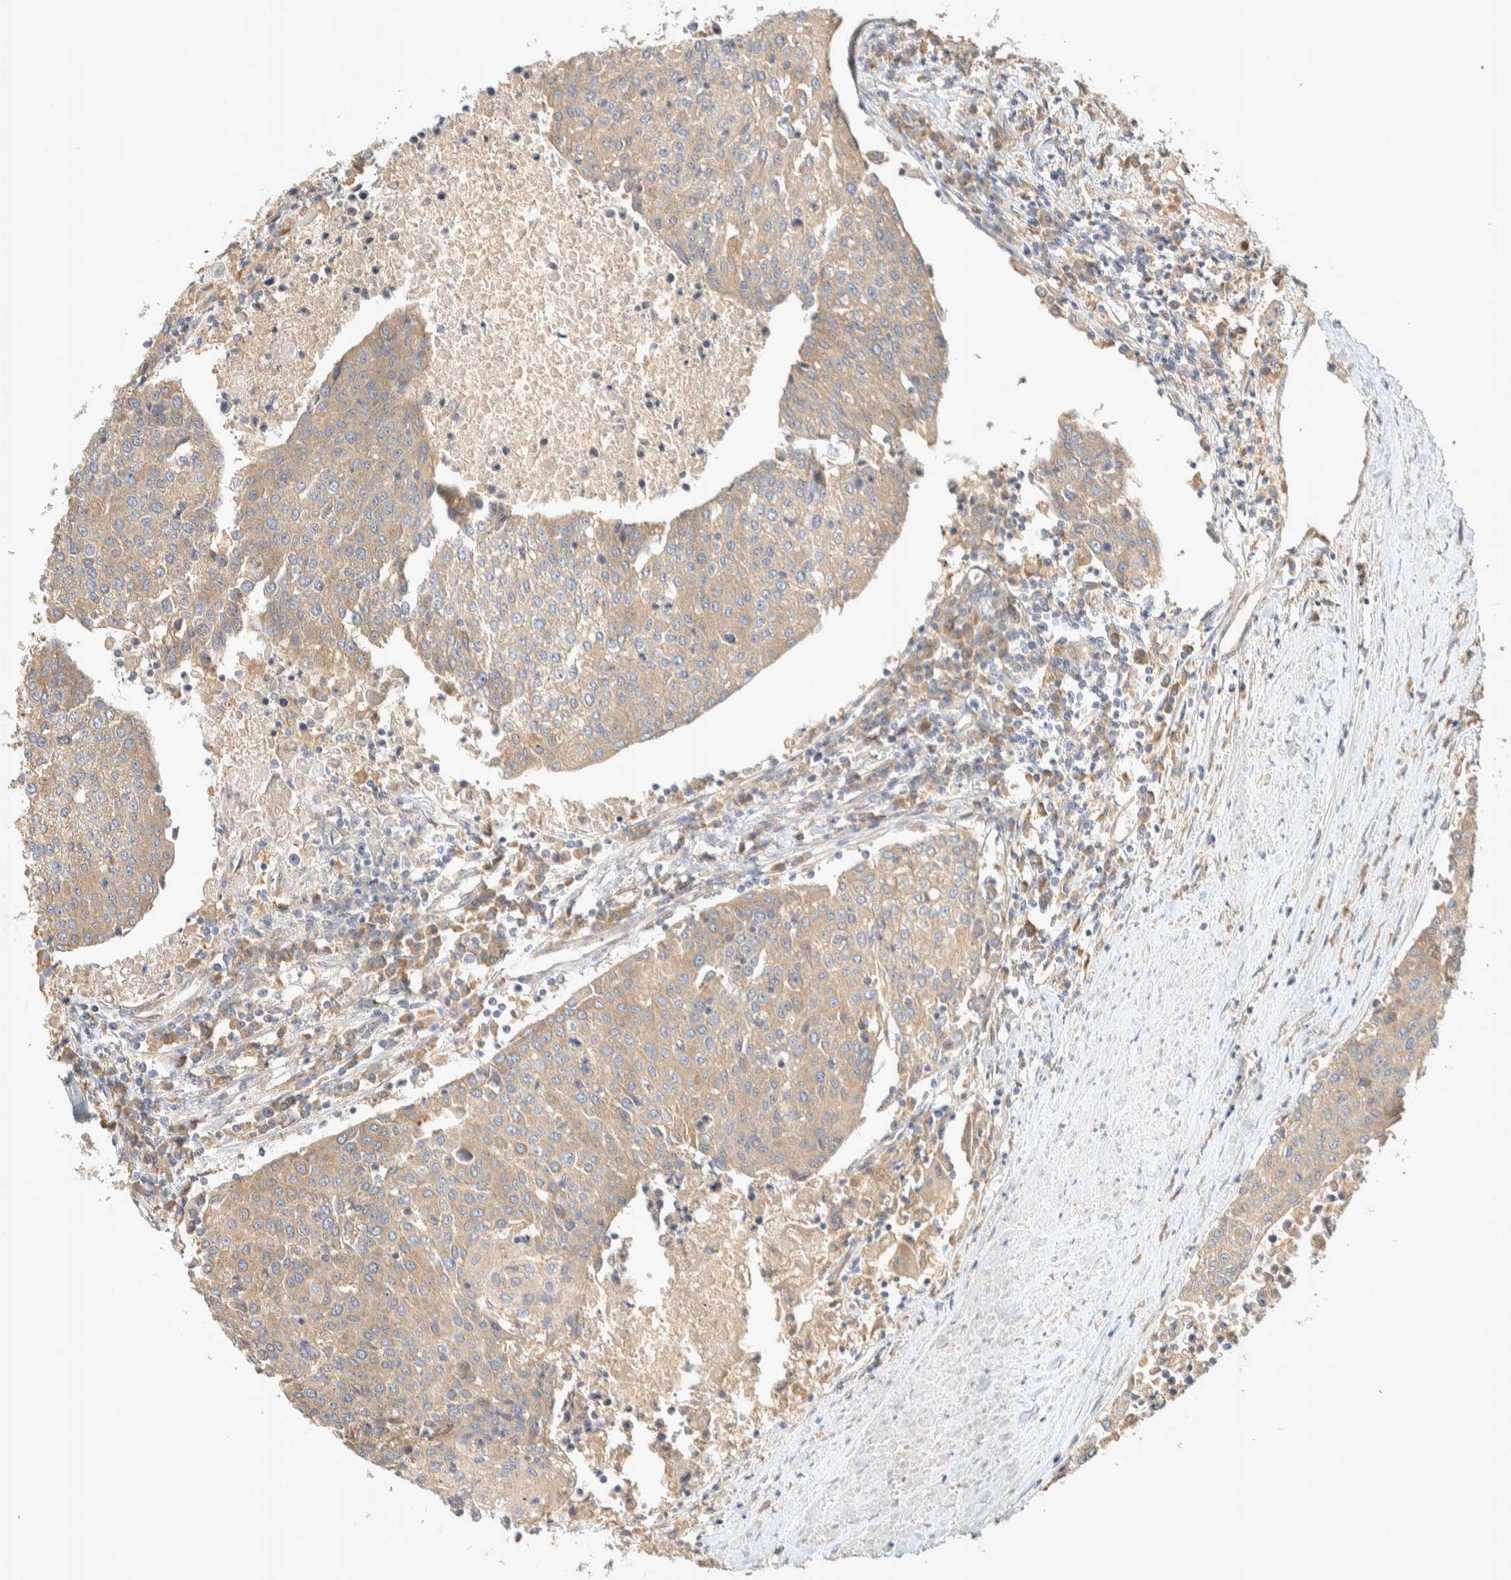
{"staining": {"intensity": "weak", "quantity": ">75%", "location": "cytoplasmic/membranous"}, "tissue": "urothelial cancer", "cell_type": "Tumor cells", "image_type": "cancer", "snomed": [{"axis": "morphology", "description": "Urothelial carcinoma, High grade"}, {"axis": "topography", "description": "Urinary bladder"}], "caption": "The histopathology image shows a brown stain indicating the presence of a protein in the cytoplasmic/membranous of tumor cells in urothelial cancer. (Brightfield microscopy of DAB IHC at high magnification).", "gene": "PXK", "patient": {"sex": "female", "age": 85}}